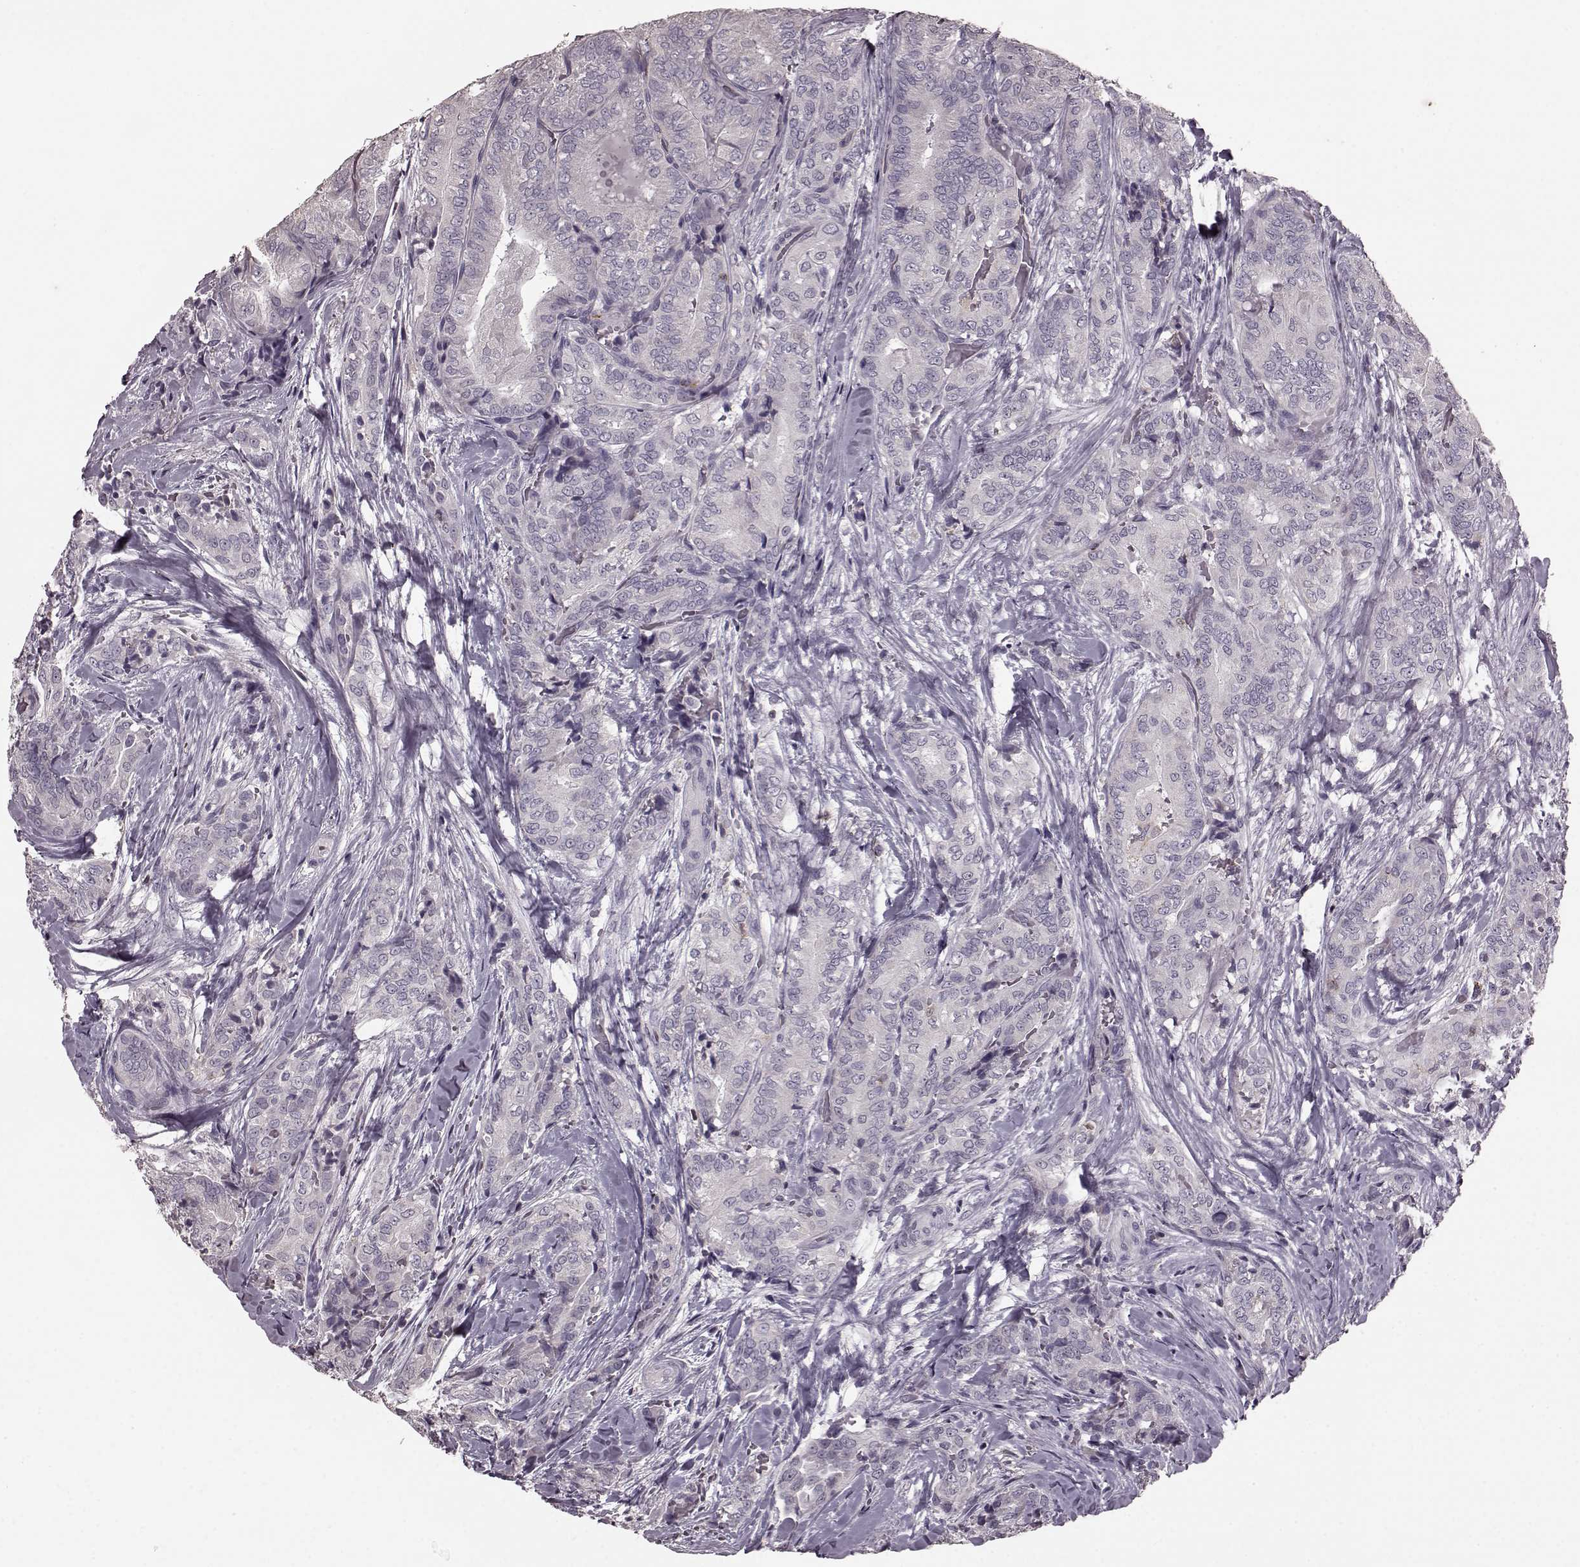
{"staining": {"intensity": "negative", "quantity": "none", "location": "none"}, "tissue": "thyroid cancer", "cell_type": "Tumor cells", "image_type": "cancer", "snomed": [{"axis": "morphology", "description": "Papillary adenocarcinoma, NOS"}, {"axis": "topography", "description": "Thyroid gland"}], "caption": "An immunohistochemistry (IHC) histopathology image of papillary adenocarcinoma (thyroid) is shown. There is no staining in tumor cells of papillary adenocarcinoma (thyroid).", "gene": "CD28", "patient": {"sex": "male", "age": 61}}